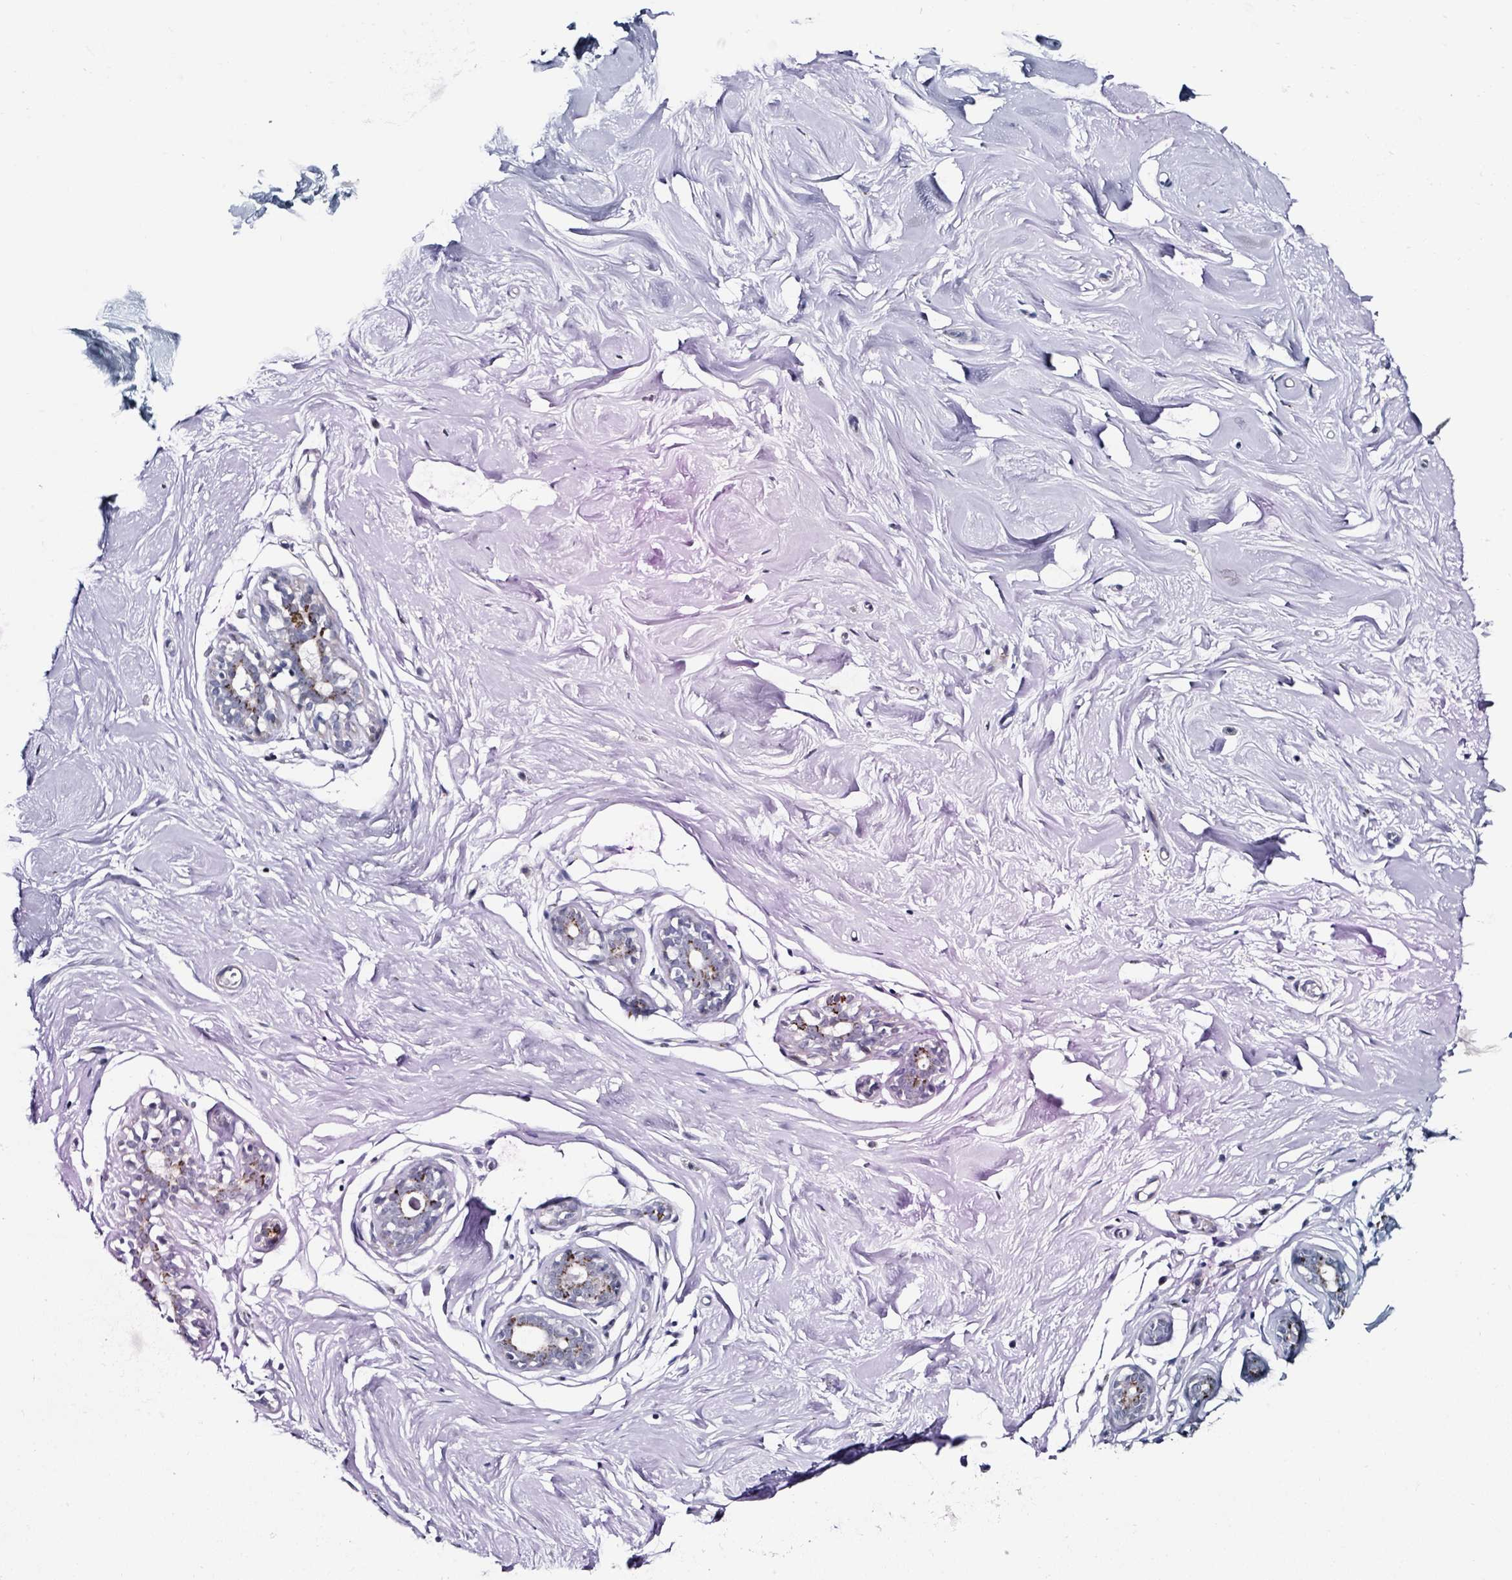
{"staining": {"intensity": "negative", "quantity": "none", "location": "none"}, "tissue": "breast", "cell_type": "Adipocytes", "image_type": "normal", "snomed": [{"axis": "morphology", "description": "Normal tissue, NOS"}, {"axis": "topography", "description": "Breast"}], "caption": "This is an immunohistochemistry (IHC) micrograph of unremarkable breast. There is no staining in adipocytes.", "gene": "DCAF5", "patient": {"sex": "female", "age": 23}}